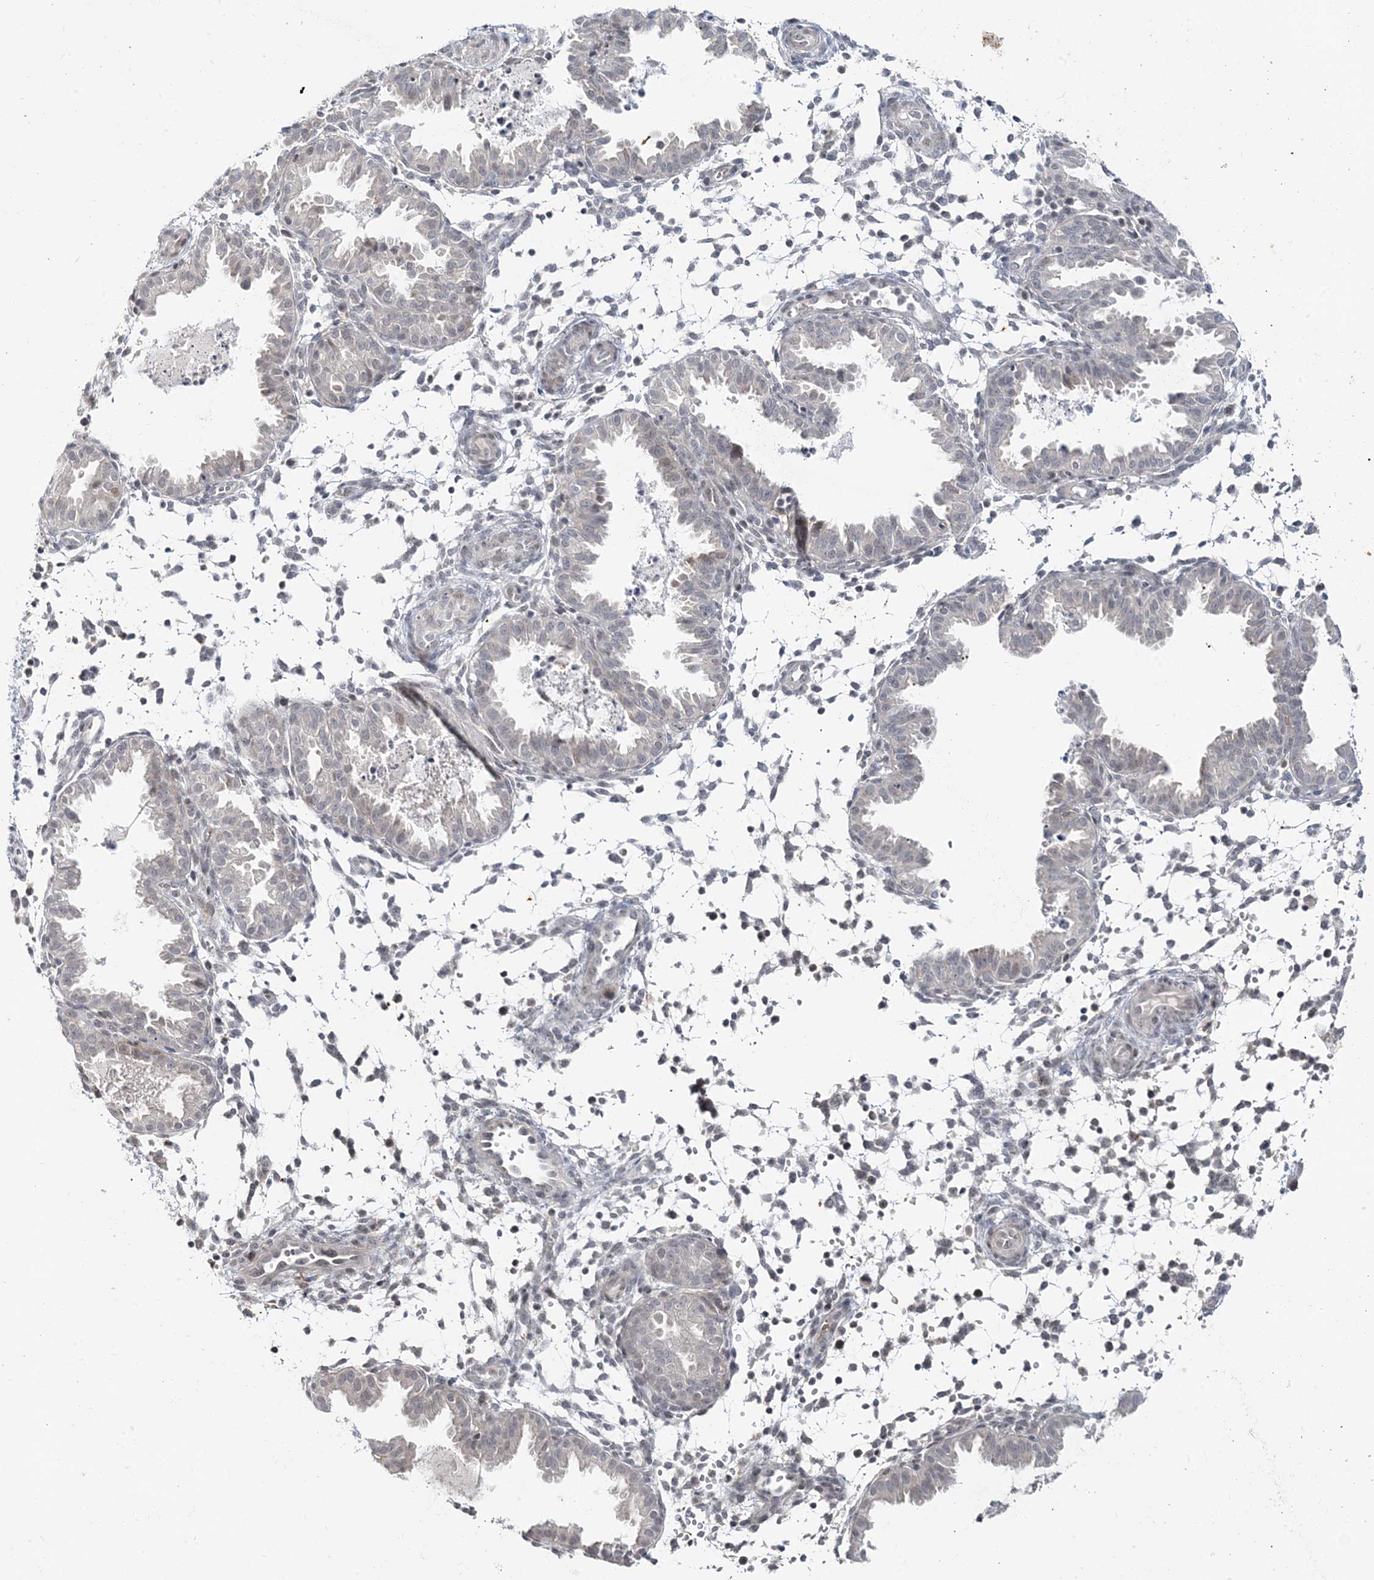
{"staining": {"intensity": "negative", "quantity": "none", "location": "none"}, "tissue": "endometrium", "cell_type": "Cells in endometrial stroma", "image_type": "normal", "snomed": [{"axis": "morphology", "description": "Normal tissue, NOS"}, {"axis": "topography", "description": "Endometrium"}], "caption": "DAB immunohistochemical staining of benign endometrium shows no significant positivity in cells in endometrial stroma.", "gene": "LEXM", "patient": {"sex": "female", "age": 33}}